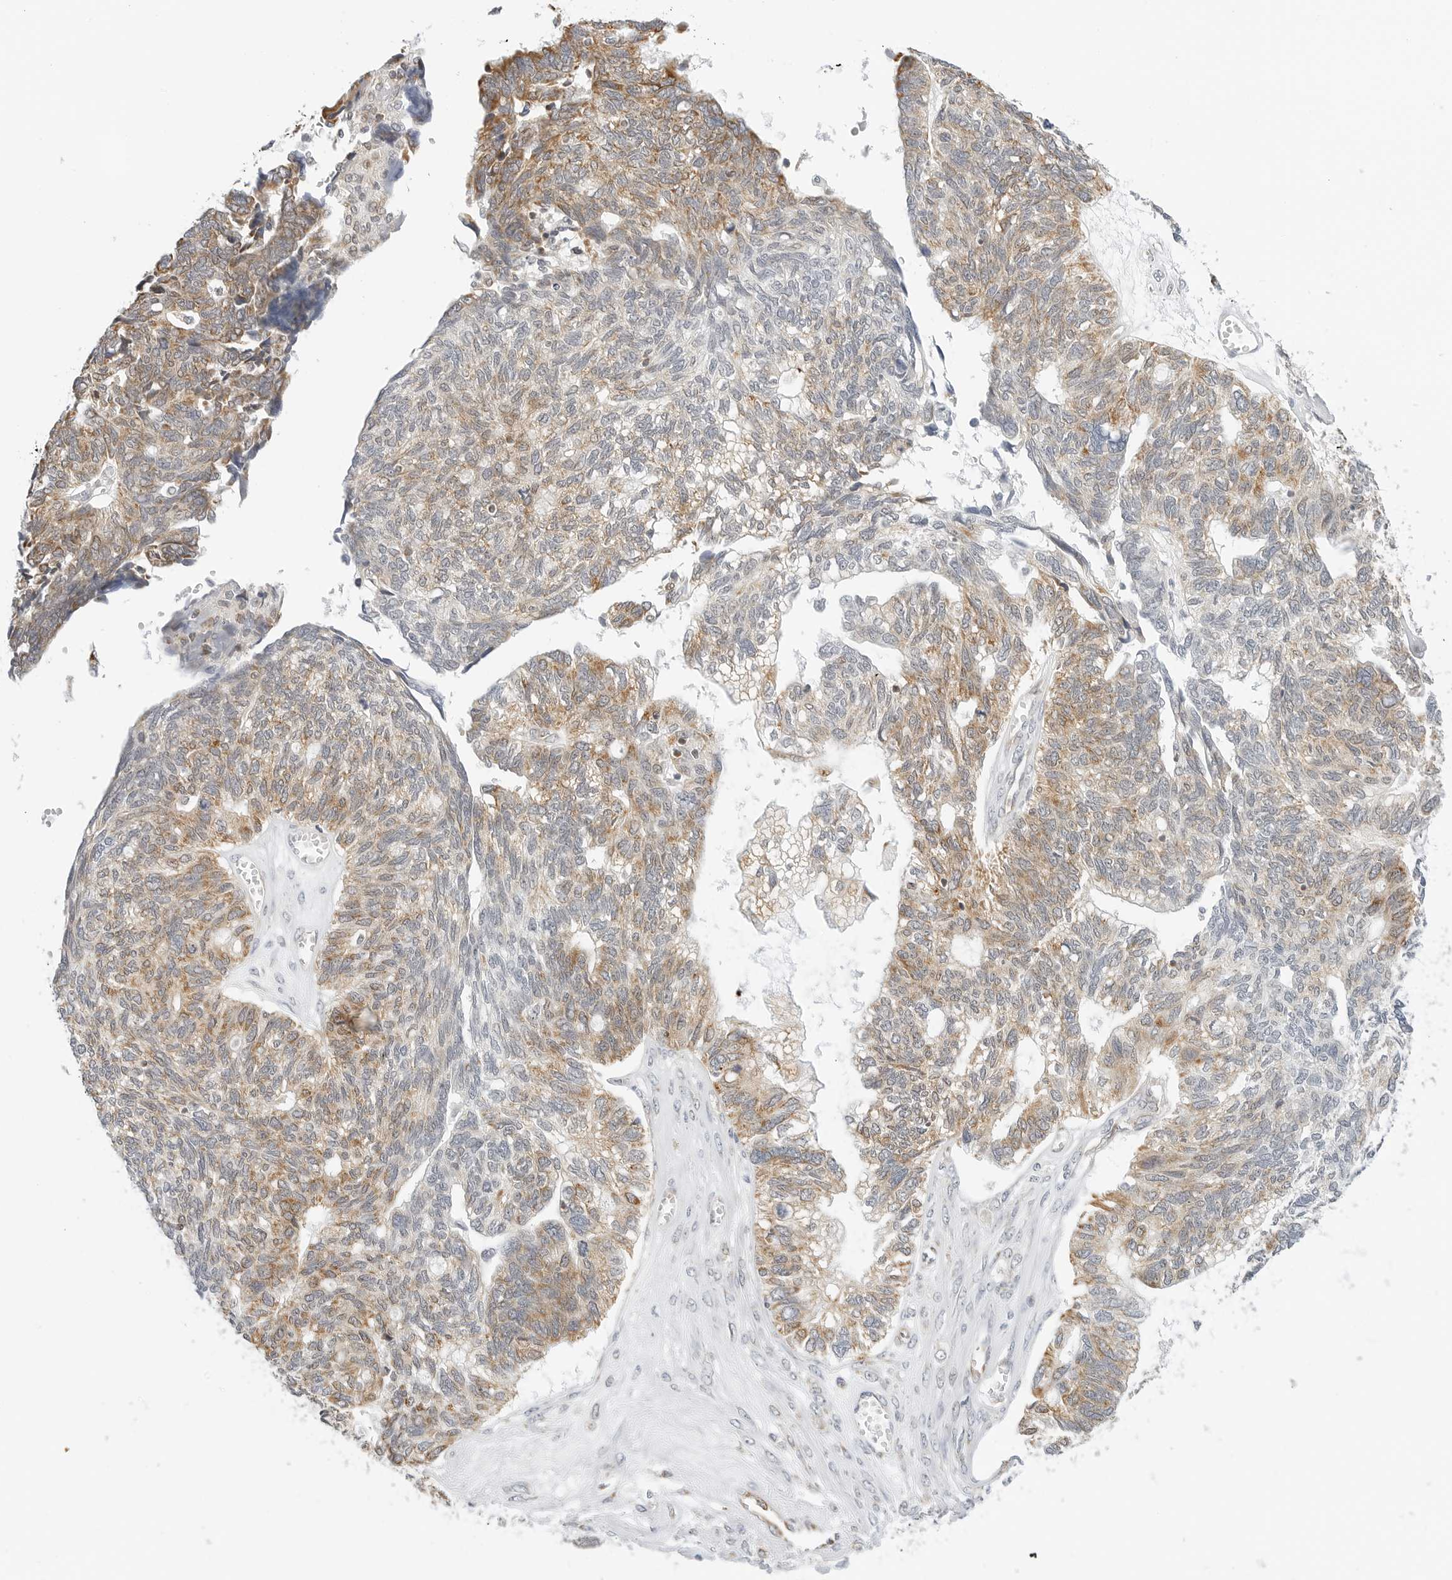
{"staining": {"intensity": "moderate", "quantity": "25%-75%", "location": "cytoplasmic/membranous"}, "tissue": "ovarian cancer", "cell_type": "Tumor cells", "image_type": "cancer", "snomed": [{"axis": "morphology", "description": "Cystadenocarcinoma, serous, NOS"}, {"axis": "topography", "description": "Ovary"}], "caption": "This image exhibits IHC staining of ovarian serous cystadenocarcinoma, with medium moderate cytoplasmic/membranous expression in about 25%-75% of tumor cells.", "gene": "GORAB", "patient": {"sex": "female", "age": 79}}